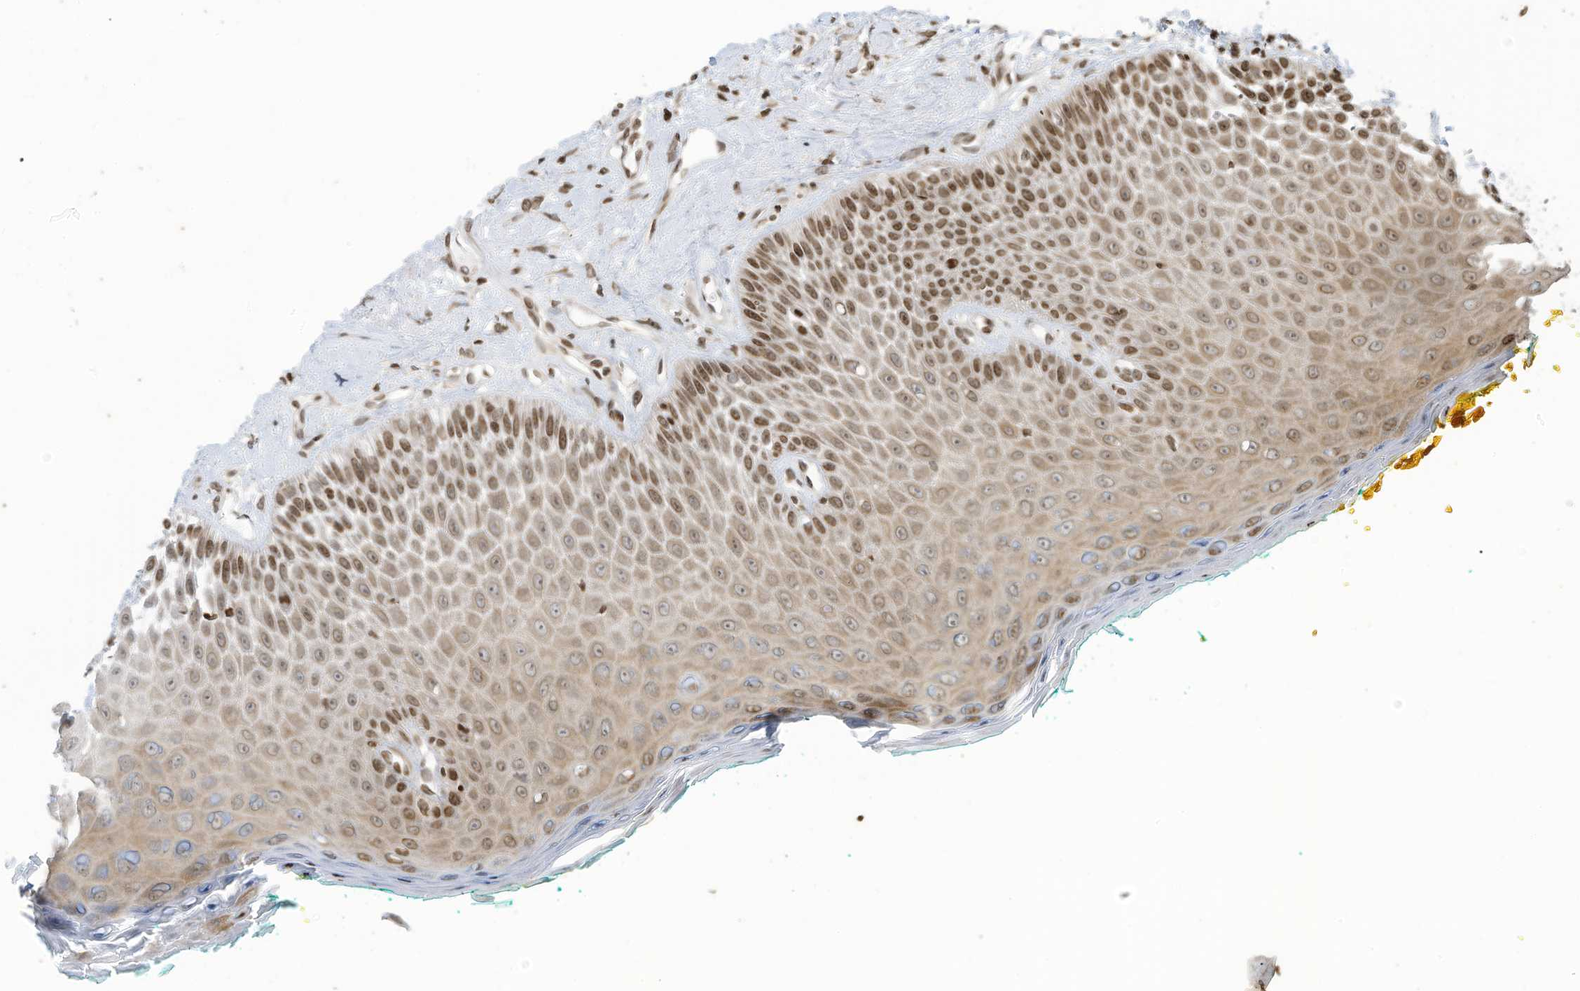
{"staining": {"intensity": "moderate", "quantity": ">75%", "location": "cytoplasmic/membranous,nuclear"}, "tissue": "oral mucosa", "cell_type": "Squamous epithelial cells", "image_type": "normal", "snomed": [{"axis": "morphology", "description": "Normal tissue, NOS"}, {"axis": "topography", "description": "Oral tissue"}], "caption": "A micrograph of oral mucosa stained for a protein demonstrates moderate cytoplasmic/membranous,nuclear brown staining in squamous epithelial cells. Using DAB (brown) and hematoxylin (blue) stains, captured at high magnification using brightfield microscopy.", "gene": "ADI1", "patient": {"sex": "female", "age": 70}}